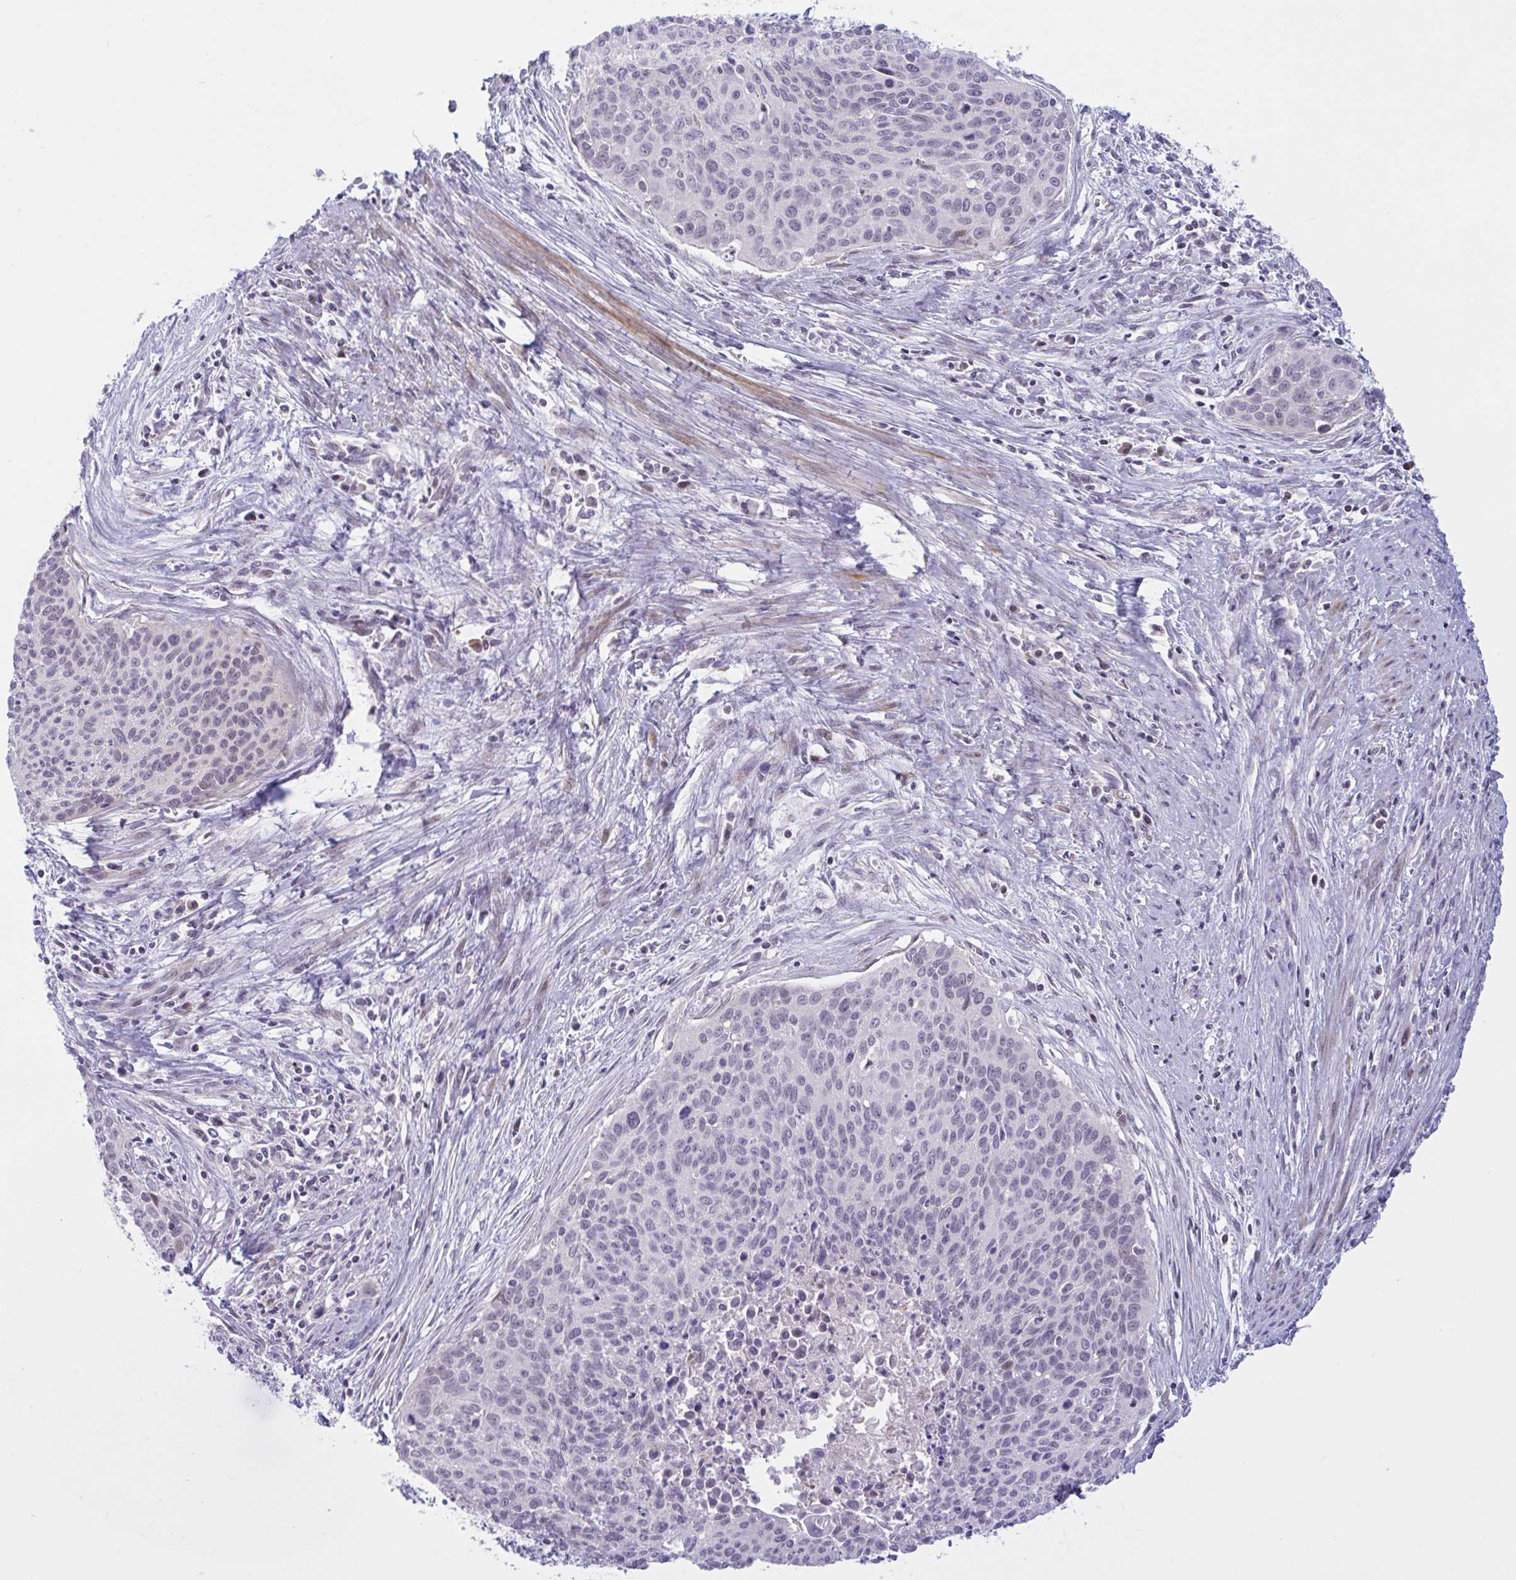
{"staining": {"intensity": "negative", "quantity": "none", "location": "none"}, "tissue": "cervical cancer", "cell_type": "Tumor cells", "image_type": "cancer", "snomed": [{"axis": "morphology", "description": "Squamous cell carcinoma, NOS"}, {"axis": "topography", "description": "Cervix"}], "caption": "Immunohistochemistry (IHC) of human cervical squamous cell carcinoma demonstrates no positivity in tumor cells.", "gene": "VWC2", "patient": {"sex": "female", "age": 55}}